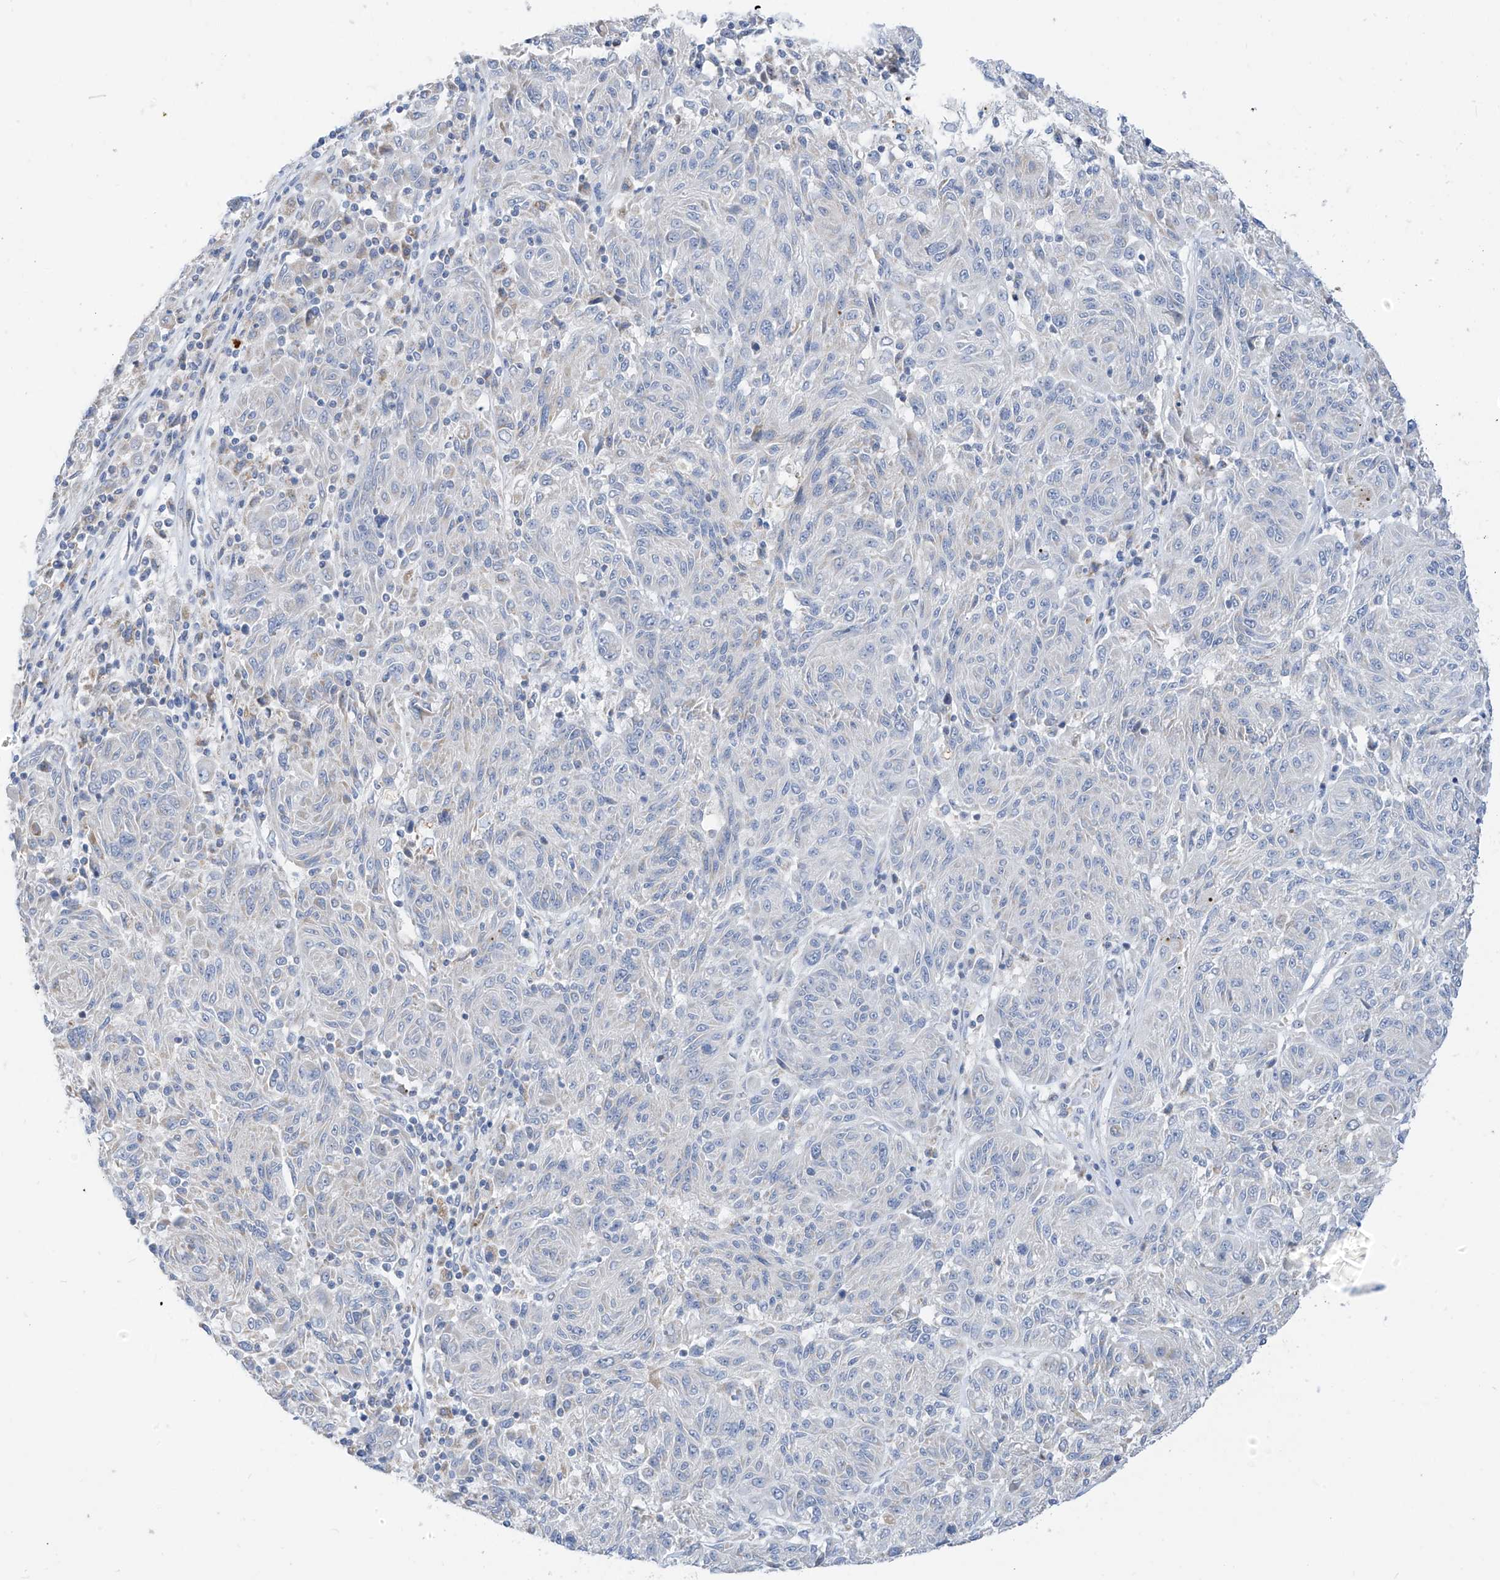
{"staining": {"intensity": "negative", "quantity": "none", "location": "none"}, "tissue": "melanoma", "cell_type": "Tumor cells", "image_type": "cancer", "snomed": [{"axis": "morphology", "description": "Malignant melanoma, NOS"}, {"axis": "topography", "description": "Skin"}], "caption": "Protein analysis of melanoma exhibits no significant positivity in tumor cells. (Brightfield microscopy of DAB immunohistochemistry at high magnification).", "gene": "ZNF404", "patient": {"sex": "male", "age": 53}}